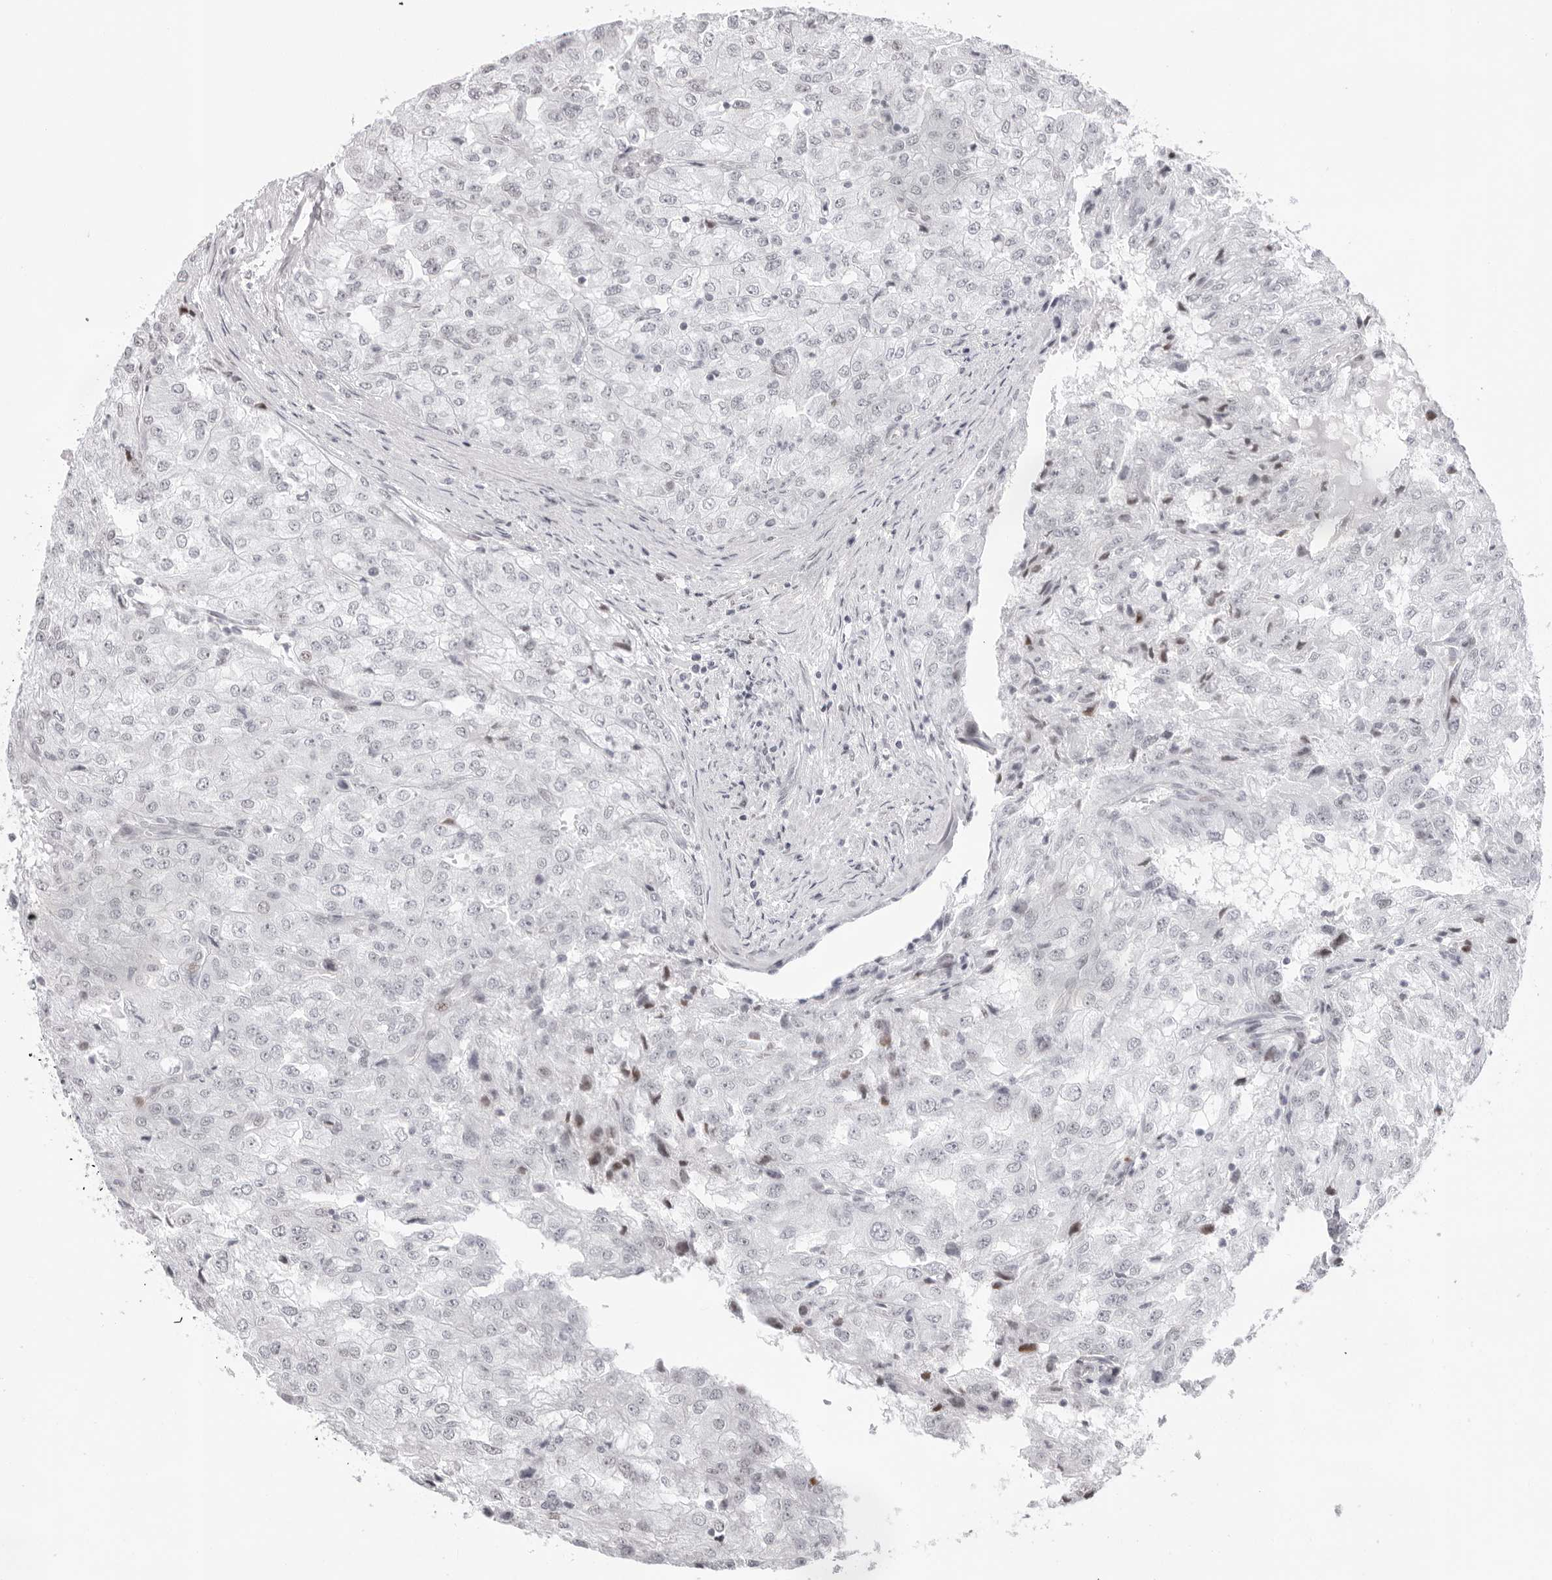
{"staining": {"intensity": "negative", "quantity": "none", "location": "none"}, "tissue": "renal cancer", "cell_type": "Tumor cells", "image_type": "cancer", "snomed": [{"axis": "morphology", "description": "Adenocarcinoma, NOS"}, {"axis": "topography", "description": "Kidney"}], "caption": "Tumor cells show no significant protein positivity in renal adenocarcinoma. Nuclei are stained in blue.", "gene": "NTPCR", "patient": {"sex": "female", "age": 54}}